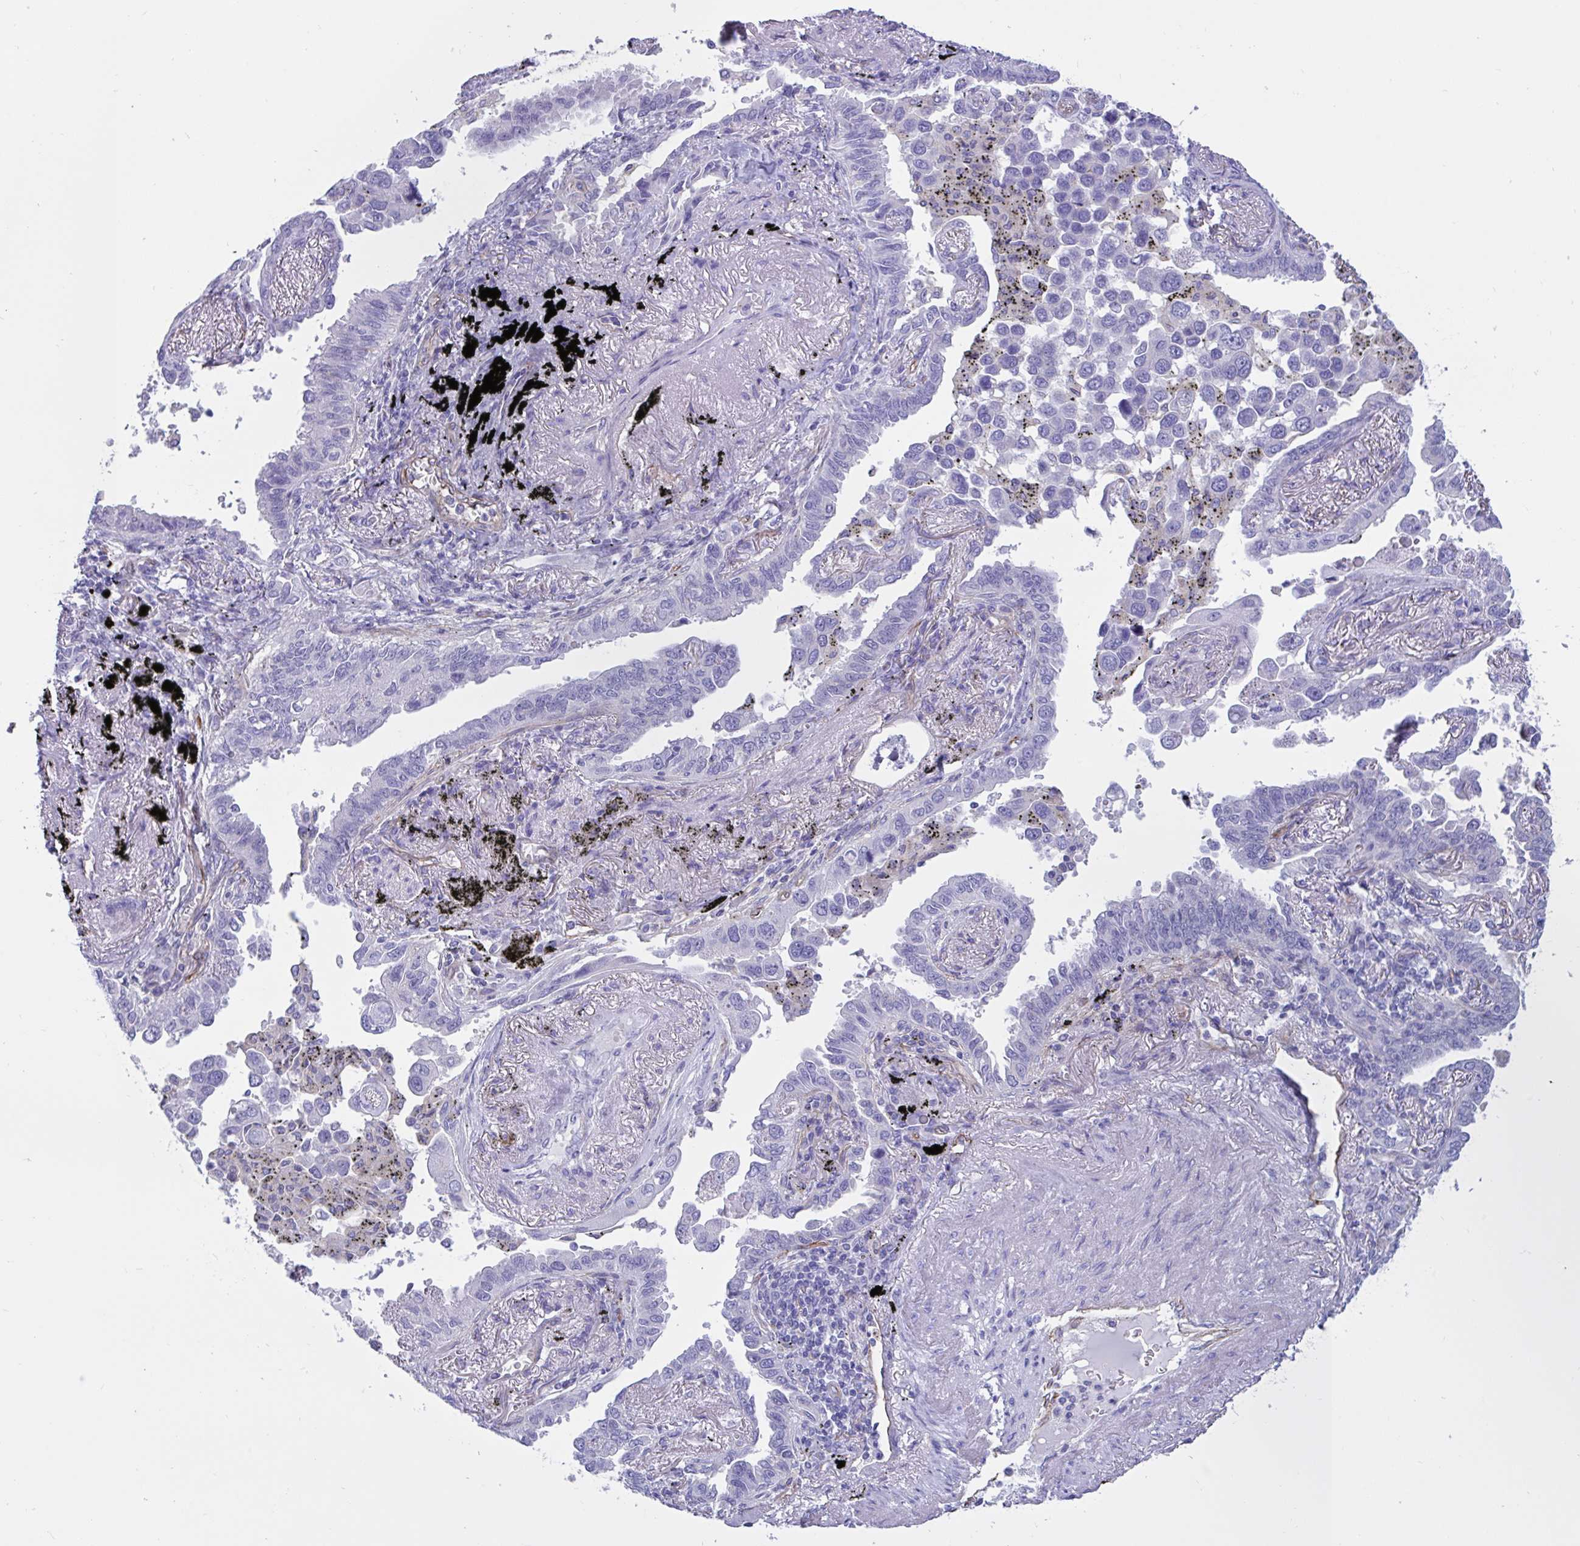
{"staining": {"intensity": "negative", "quantity": "none", "location": "none"}, "tissue": "lung cancer", "cell_type": "Tumor cells", "image_type": "cancer", "snomed": [{"axis": "morphology", "description": "Adenocarcinoma, NOS"}, {"axis": "topography", "description": "Lung"}], "caption": "Protein analysis of lung cancer displays no significant staining in tumor cells. The staining is performed using DAB brown chromogen with nuclei counter-stained in using hematoxylin.", "gene": "RPL22L1", "patient": {"sex": "male", "age": 67}}